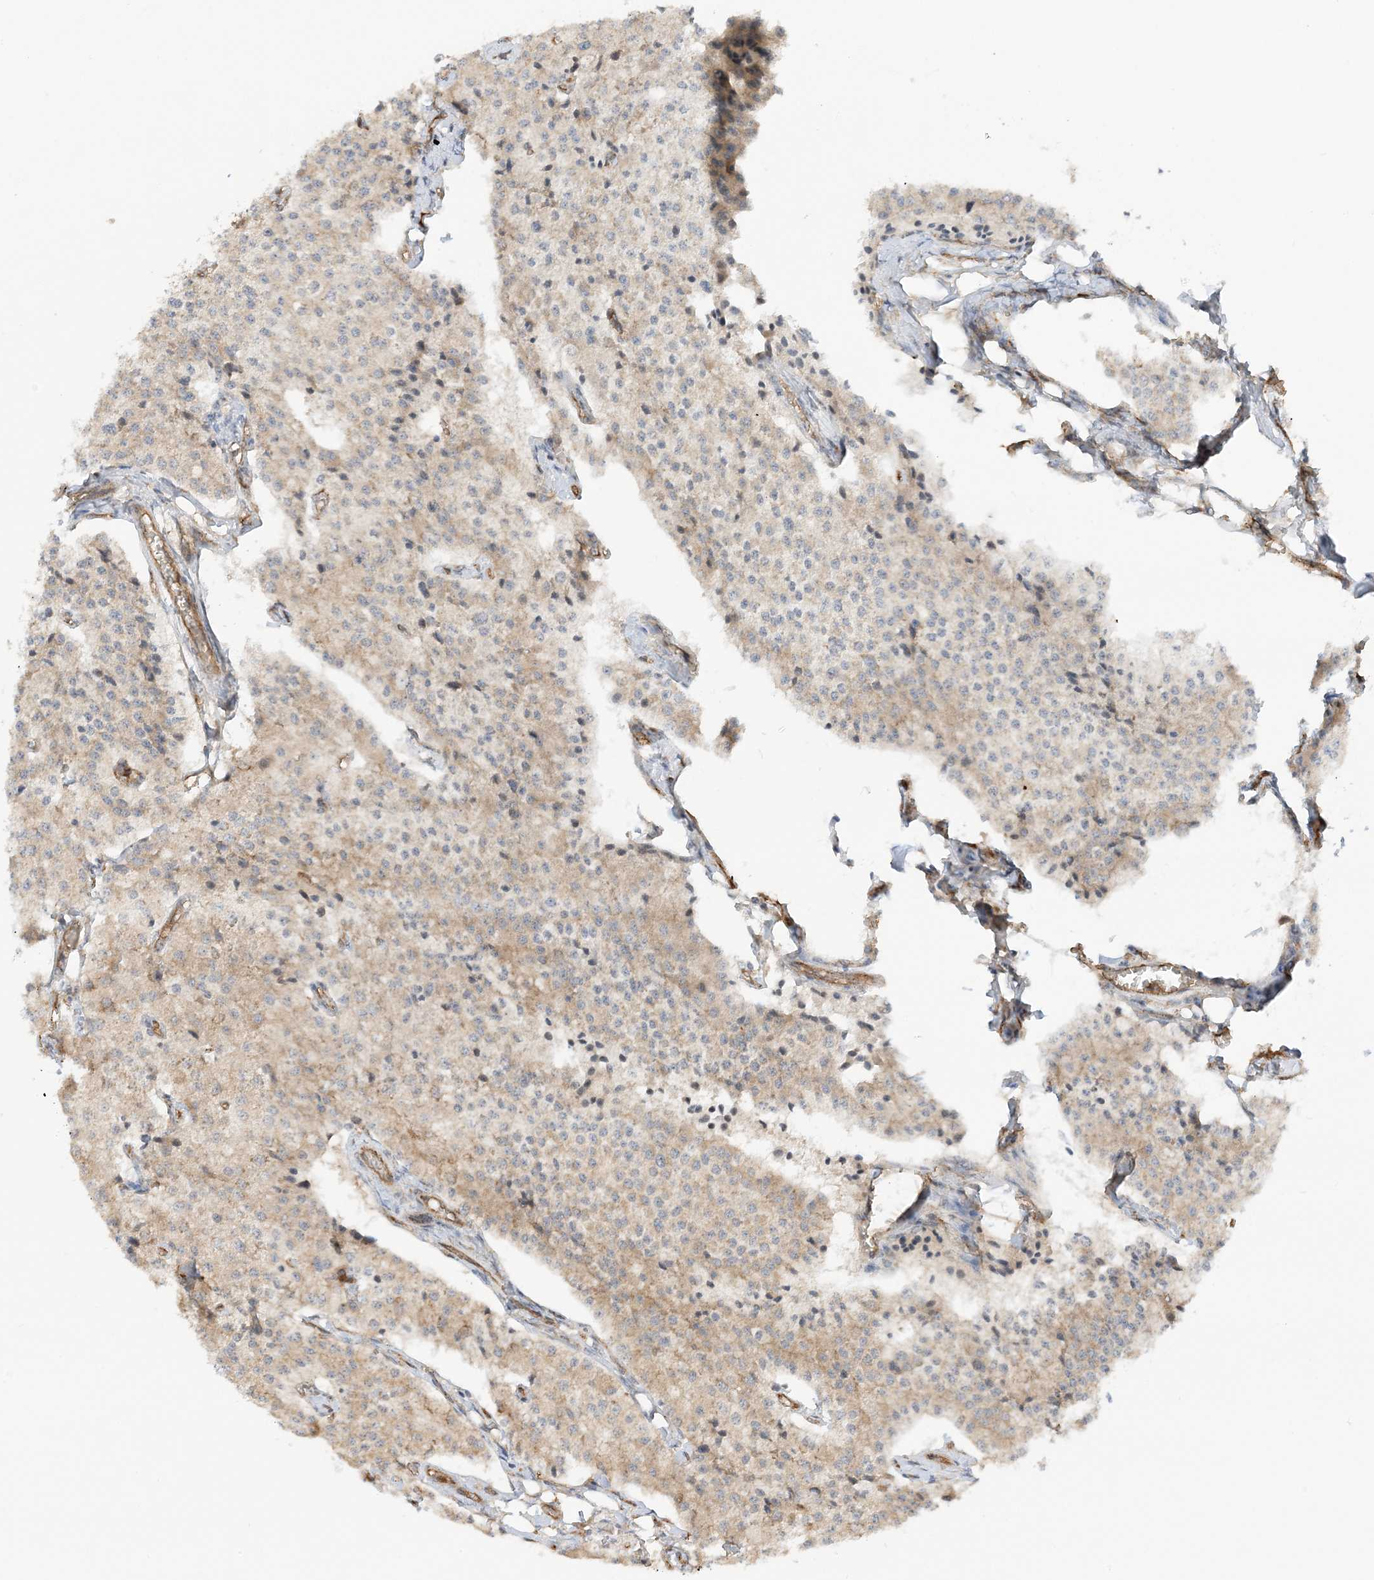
{"staining": {"intensity": "weak", "quantity": "<25%", "location": "cytoplasmic/membranous"}, "tissue": "carcinoid", "cell_type": "Tumor cells", "image_type": "cancer", "snomed": [{"axis": "morphology", "description": "Carcinoid, malignant, NOS"}, {"axis": "topography", "description": "Colon"}], "caption": "The photomicrograph demonstrates no significant positivity in tumor cells of carcinoid.", "gene": "UBAP2L", "patient": {"sex": "female", "age": 52}}